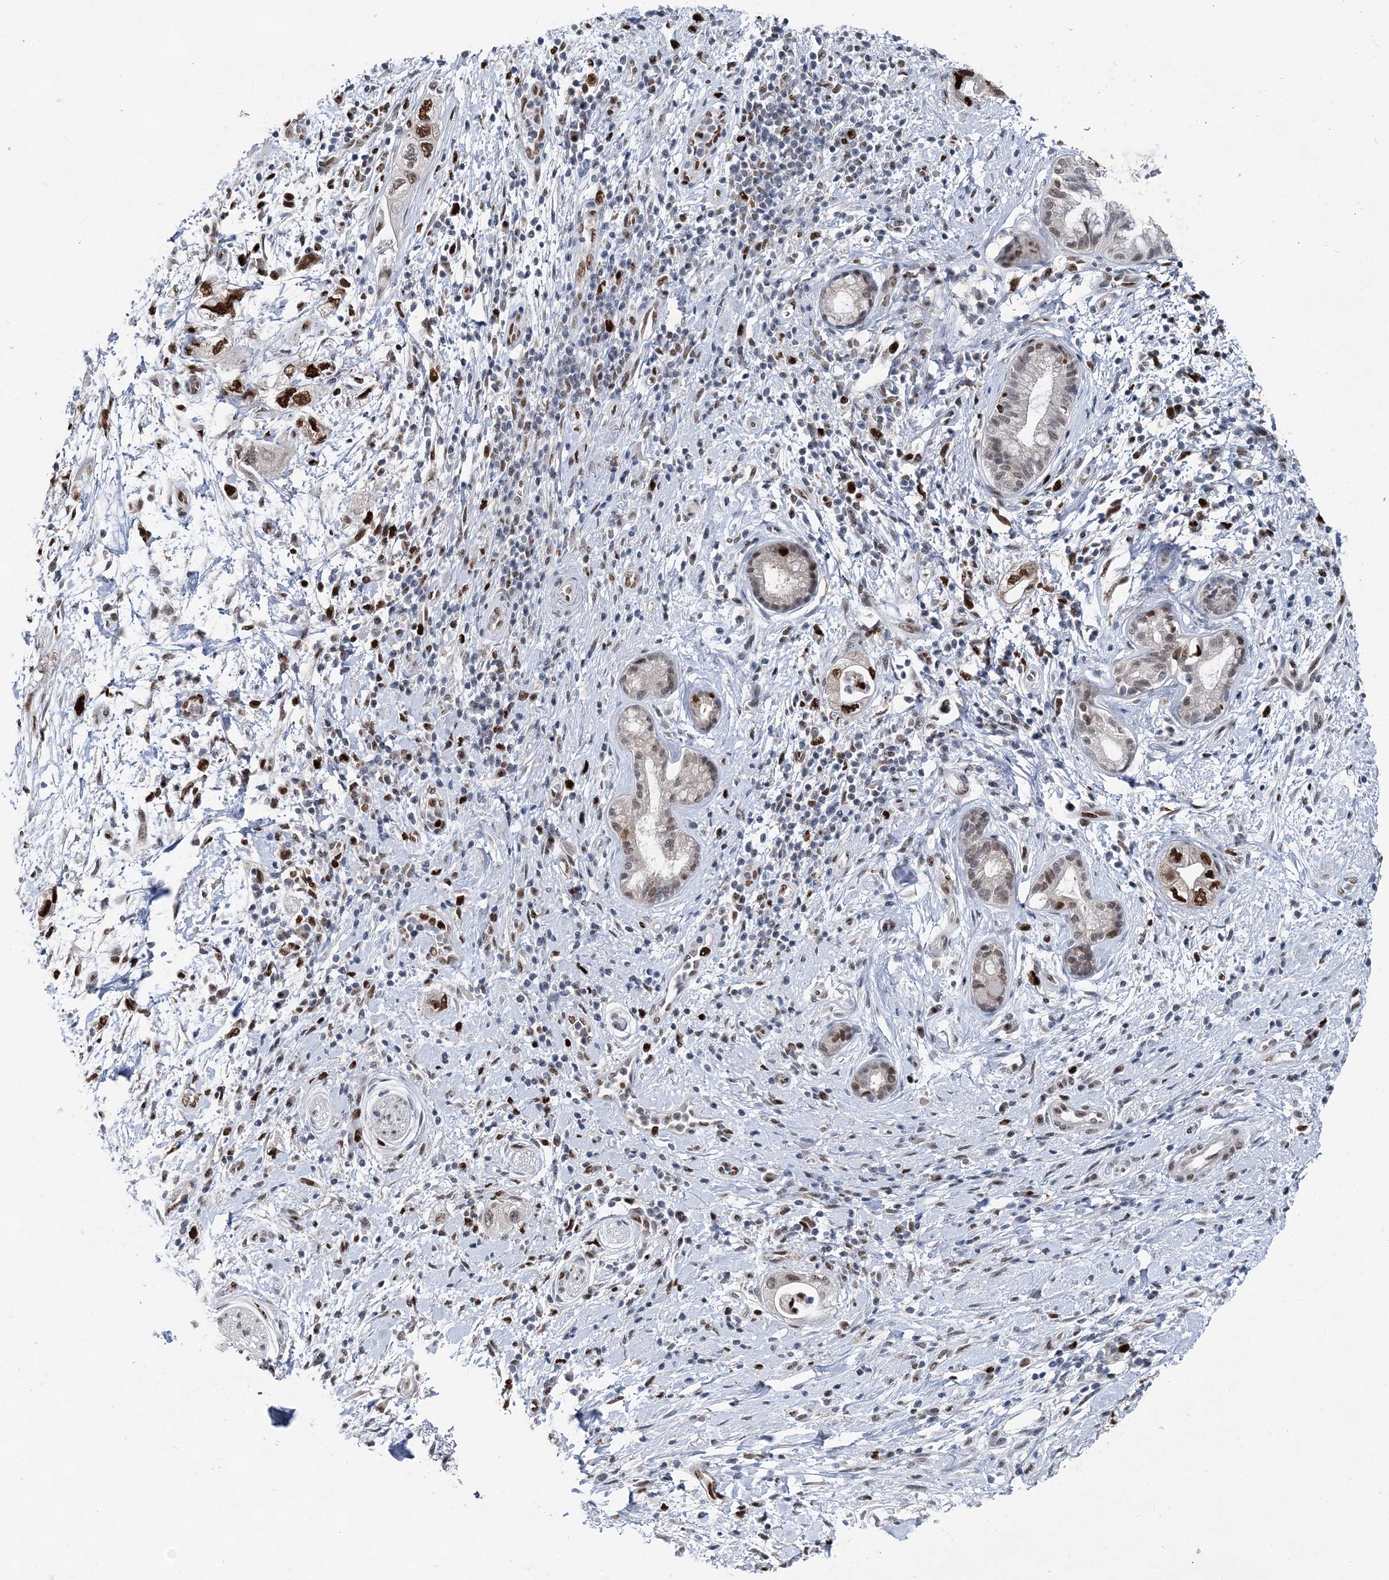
{"staining": {"intensity": "strong", "quantity": "25%-75%", "location": "nuclear"}, "tissue": "pancreatic cancer", "cell_type": "Tumor cells", "image_type": "cancer", "snomed": [{"axis": "morphology", "description": "Adenocarcinoma, NOS"}, {"axis": "topography", "description": "Pancreas"}], "caption": "Pancreatic cancer (adenocarcinoma) stained for a protein (brown) shows strong nuclear positive positivity in approximately 25%-75% of tumor cells.", "gene": "HAT1", "patient": {"sex": "female", "age": 73}}